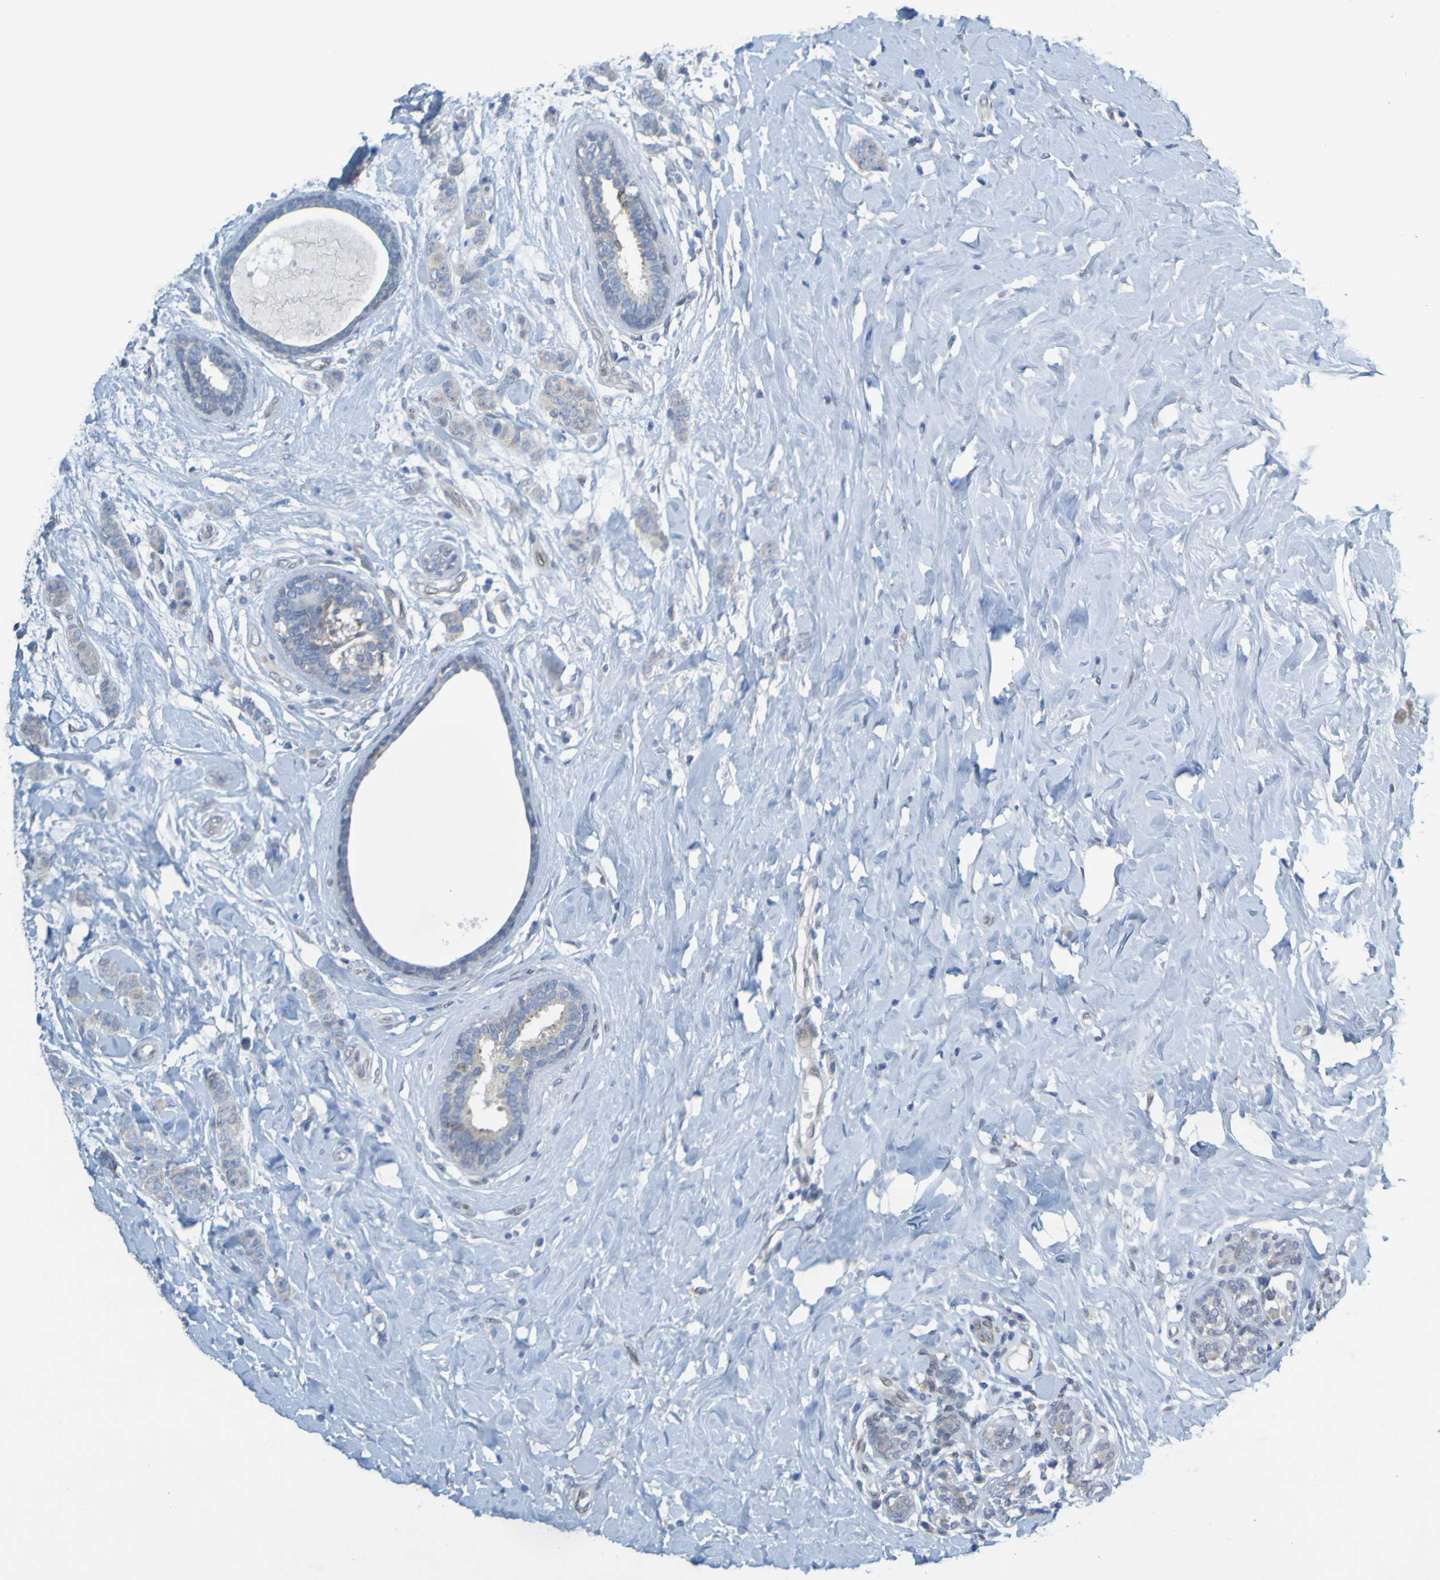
{"staining": {"intensity": "weak", "quantity": "<25%", "location": "cytoplasmic/membranous"}, "tissue": "breast cancer", "cell_type": "Tumor cells", "image_type": "cancer", "snomed": [{"axis": "morphology", "description": "Normal tissue, NOS"}, {"axis": "morphology", "description": "Duct carcinoma"}, {"axis": "topography", "description": "Breast"}], "caption": "Tumor cells are negative for protein expression in human breast cancer.", "gene": "MAG", "patient": {"sex": "female", "age": 40}}